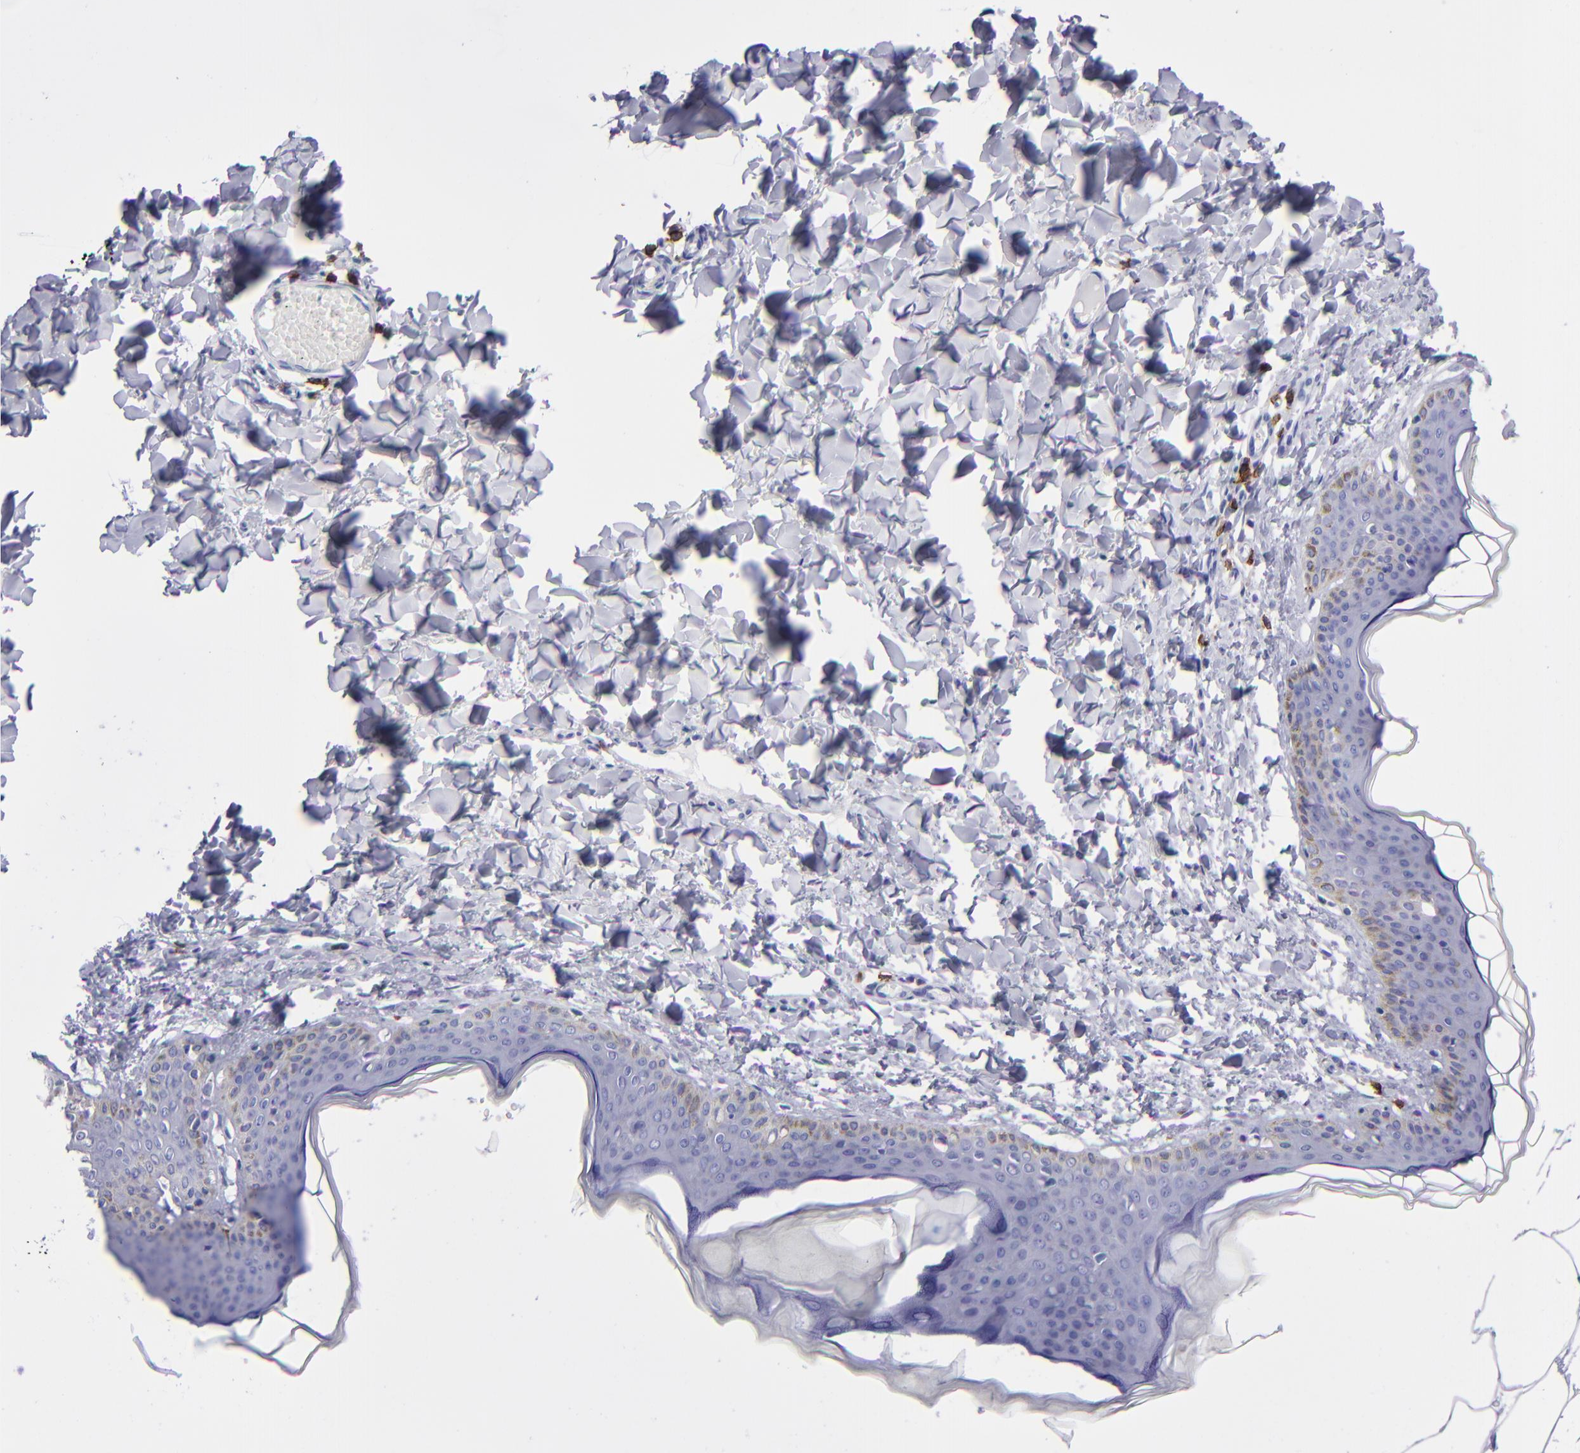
{"staining": {"intensity": "negative", "quantity": "none", "location": "none"}, "tissue": "skin", "cell_type": "Fibroblasts", "image_type": "normal", "snomed": [{"axis": "morphology", "description": "Normal tissue, NOS"}, {"axis": "topography", "description": "Skin"}], "caption": "IHC micrograph of normal human skin stained for a protein (brown), which demonstrates no positivity in fibroblasts.", "gene": "CD6", "patient": {"sex": "female", "age": 17}}